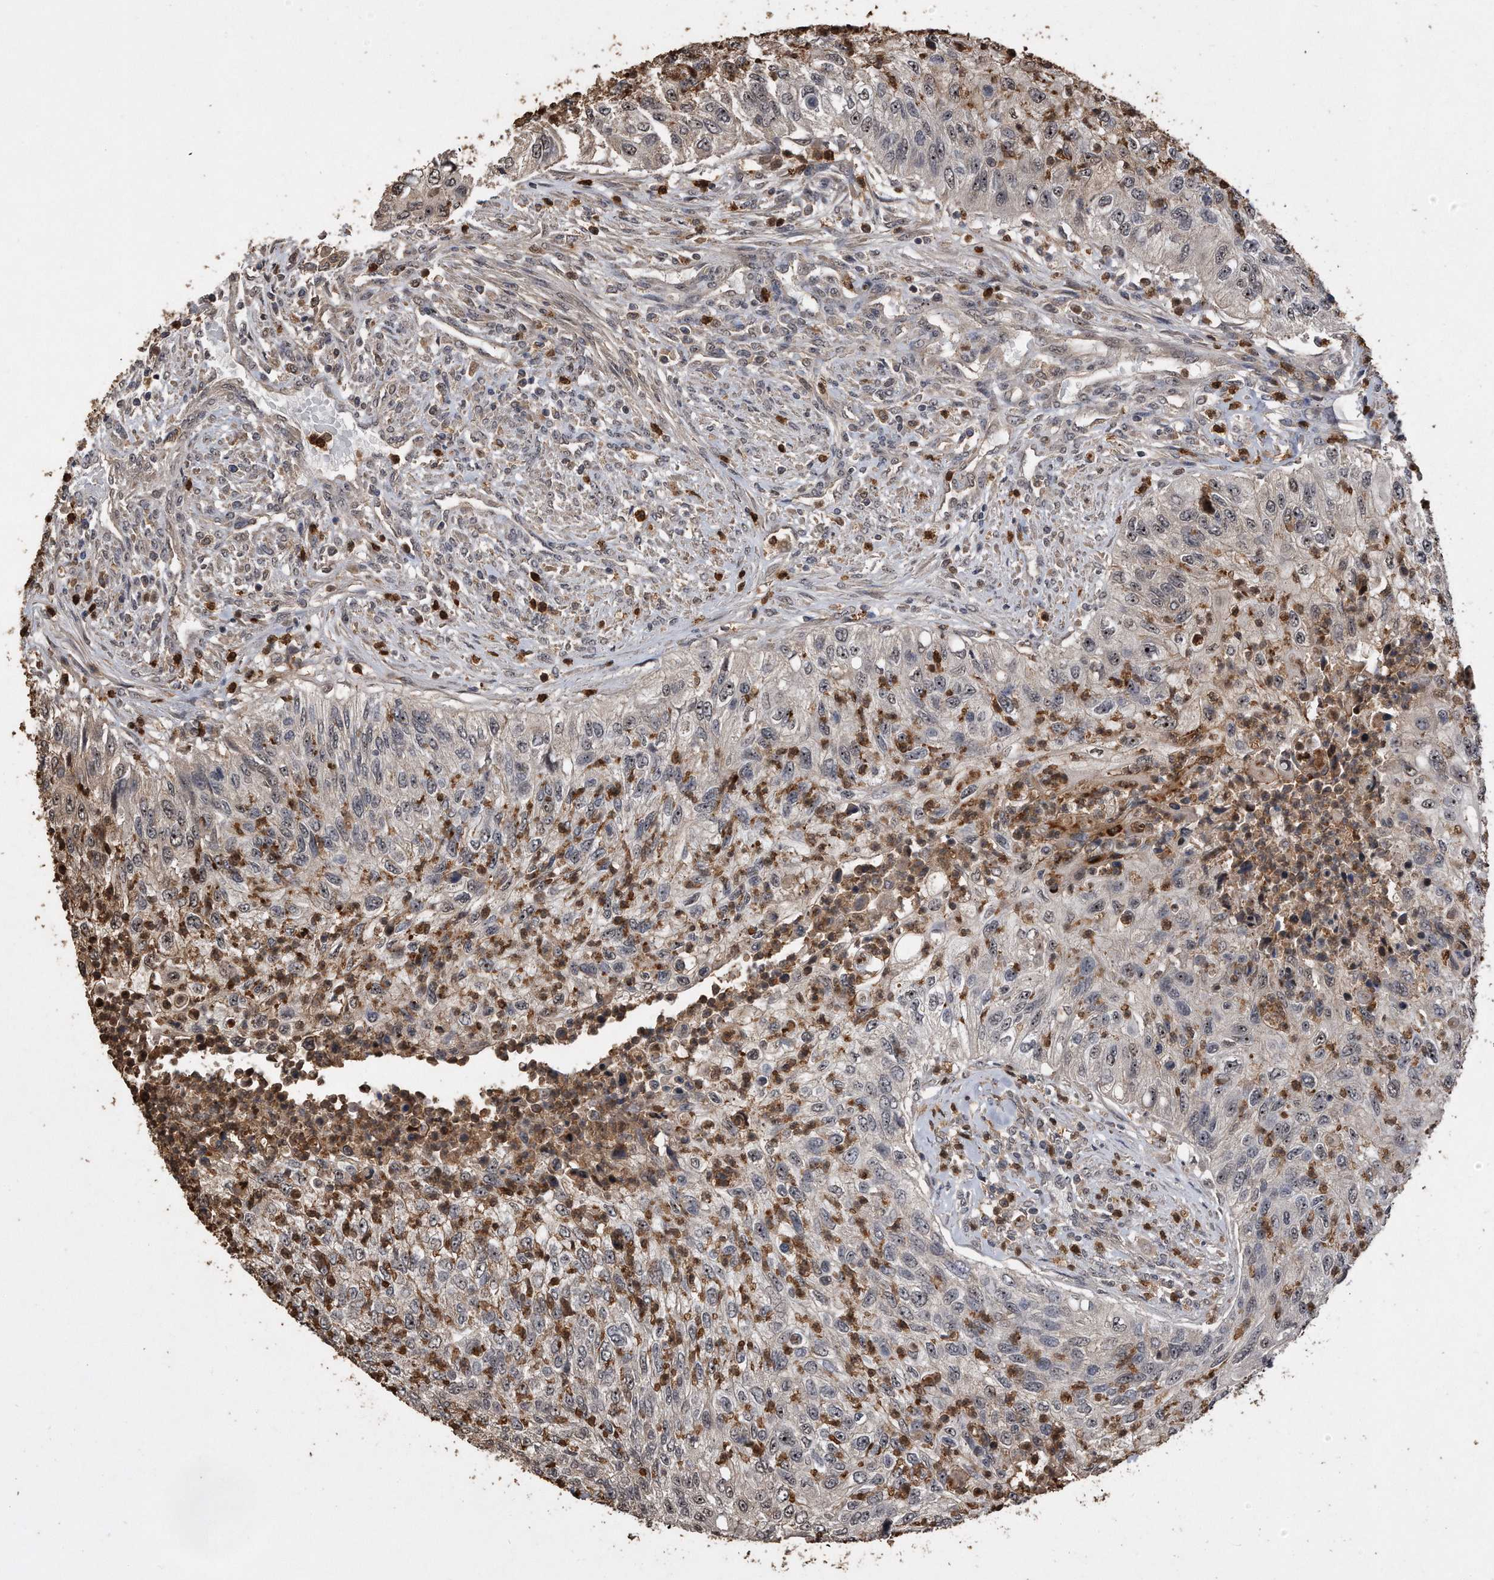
{"staining": {"intensity": "negative", "quantity": "none", "location": "none"}, "tissue": "urothelial cancer", "cell_type": "Tumor cells", "image_type": "cancer", "snomed": [{"axis": "morphology", "description": "Urothelial carcinoma, High grade"}, {"axis": "topography", "description": "Urinary bladder"}], "caption": "This histopathology image is of high-grade urothelial carcinoma stained with IHC to label a protein in brown with the nuclei are counter-stained blue. There is no staining in tumor cells. The staining was performed using DAB to visualize the protein expression in brown, while the nuclei were stained in blue with hematoxylin (Magnification: 20x).", "gene": "PELO", "patient": {"sex": "female", "age": 60}}